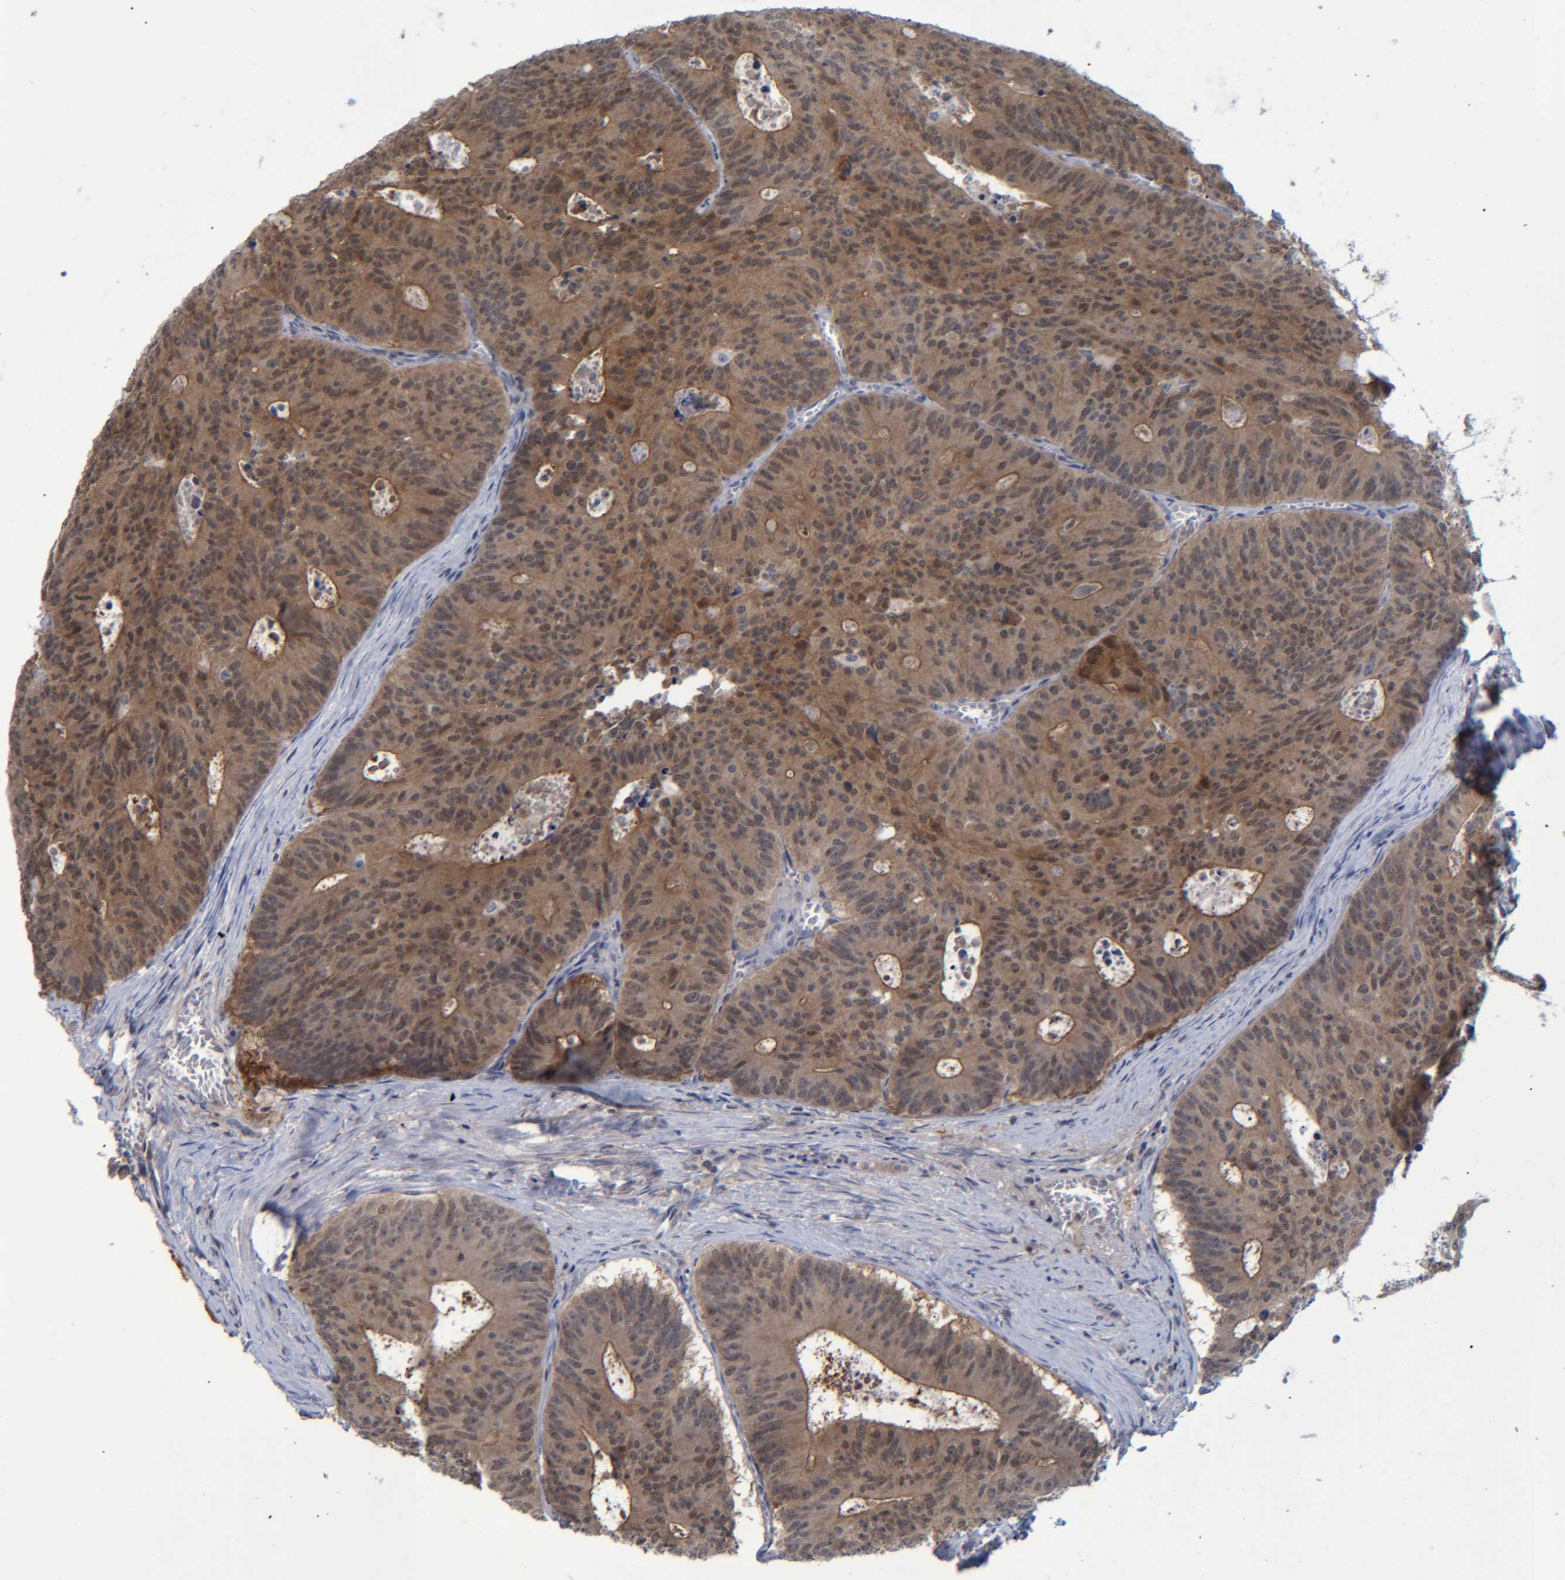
{"staining": {"intensity": "moderate", "quantity": ">75%", "location": "cytoplasmic/membranous"}, "tissue": "colorectal cancer", "cell_type": "Tumor cells", "image_type": "cancer", "snomed": [{"axis": "morphology", "description": "Adenocarcinoma, NOS"}, {"axis": "topography", "description": "Colon"}], "caption": "Tumor cells exhibit moderate cytoplasmic/membranous staining in about >75% of cells in colorectal adenocarcinoma.", "gene": "PCYT2", "patient": {"sex": "male", "age": 87}}